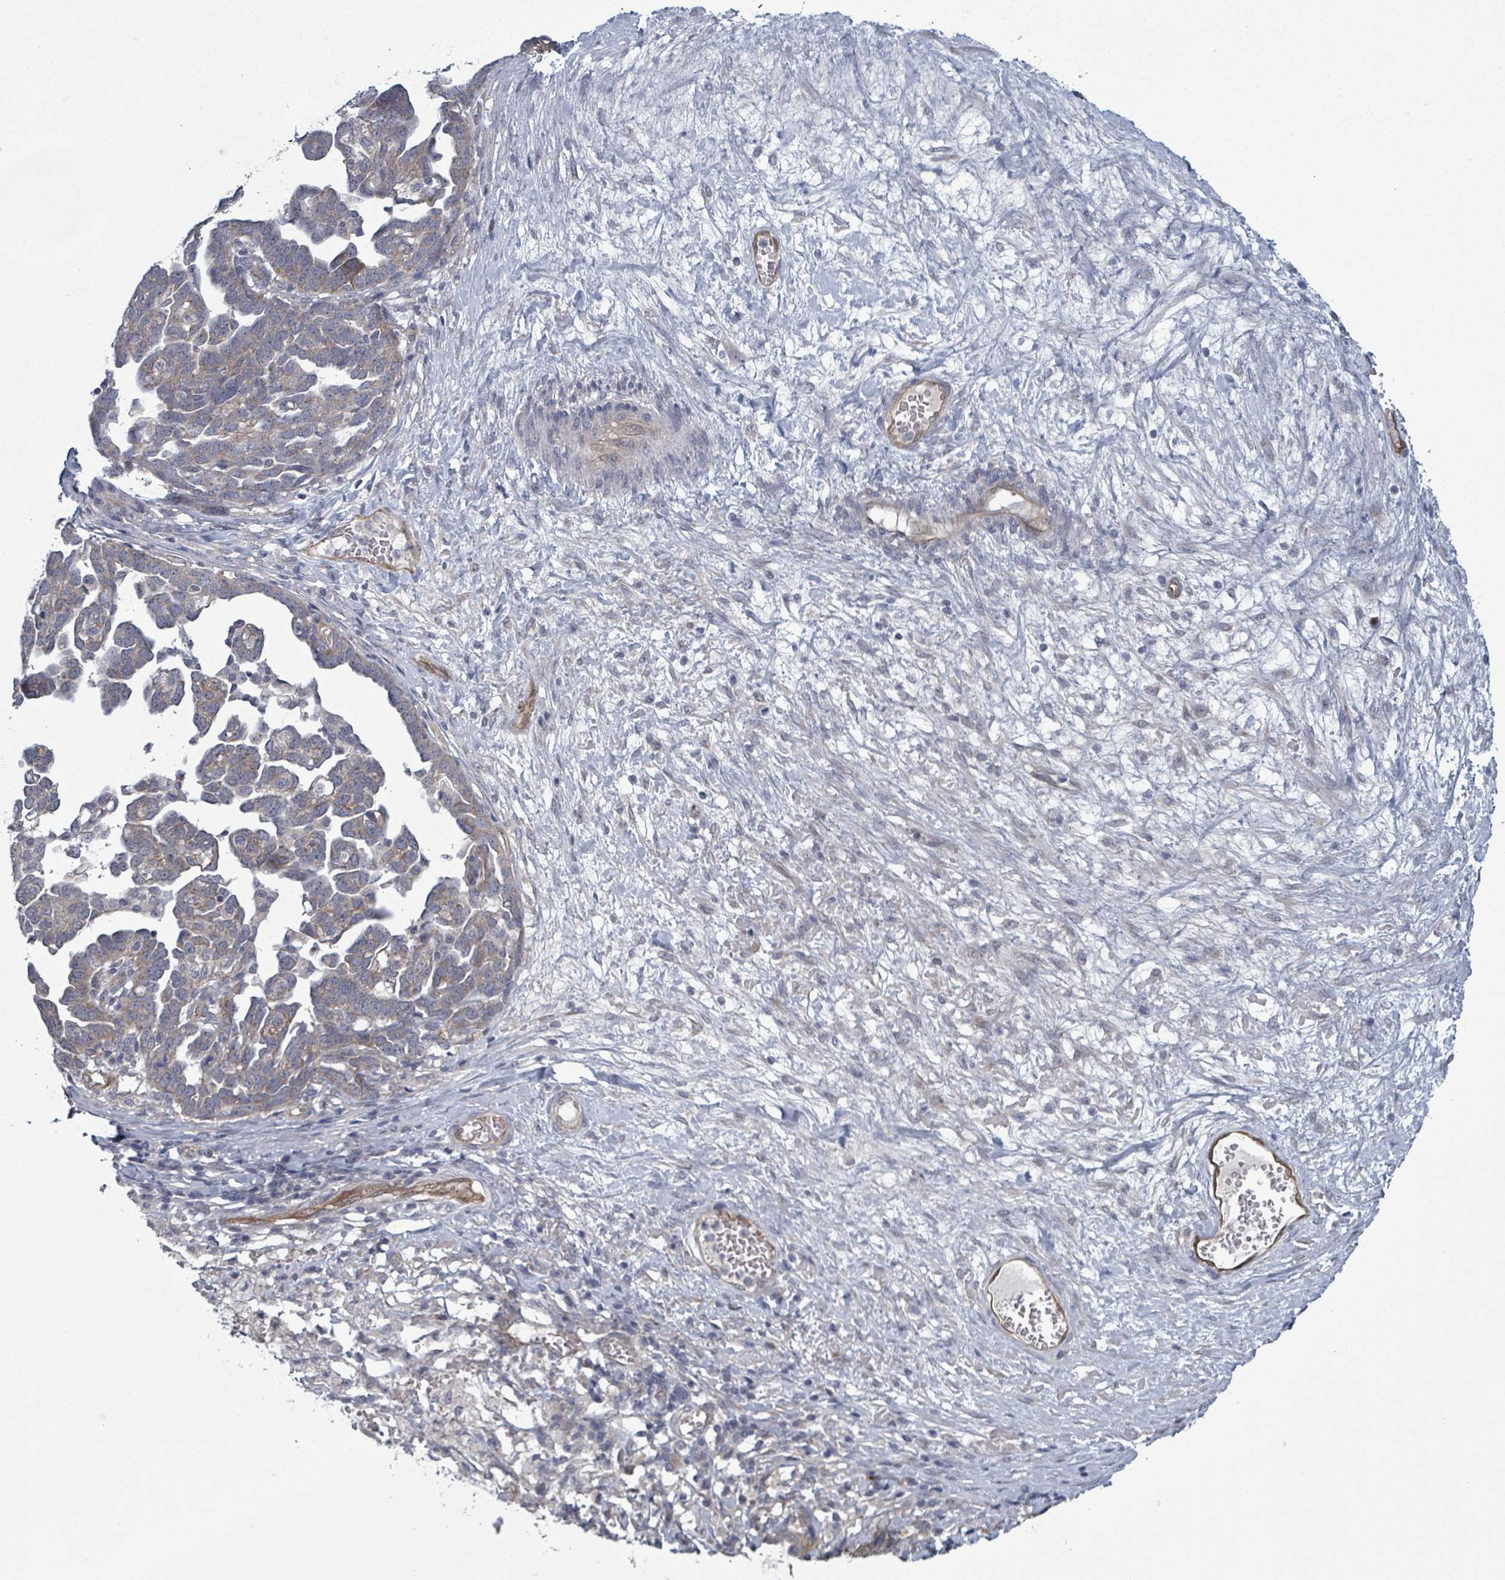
{"staining": {"intensity": "moderate", "quantity": ">75%", "location": "cytoplasmic/membranous"}, "tissue": "ovarian cancer", "cell_type": "Tumor cells", "image_type": "cancer", "snomed": [{"axis": "morphology", "description": "Cystadenocarcinoma, serous, NOS"}, {"axis": "topography", "description": "Ovary"}], "caption": "This is a histology image of immunohistochemistry staining of ovarian cancer, which shows moderate staining in the cytoplasmic/membranous of tumor cells.", "gene": "FKBP1A", "patient": {"sex": "female", "age": 54}}